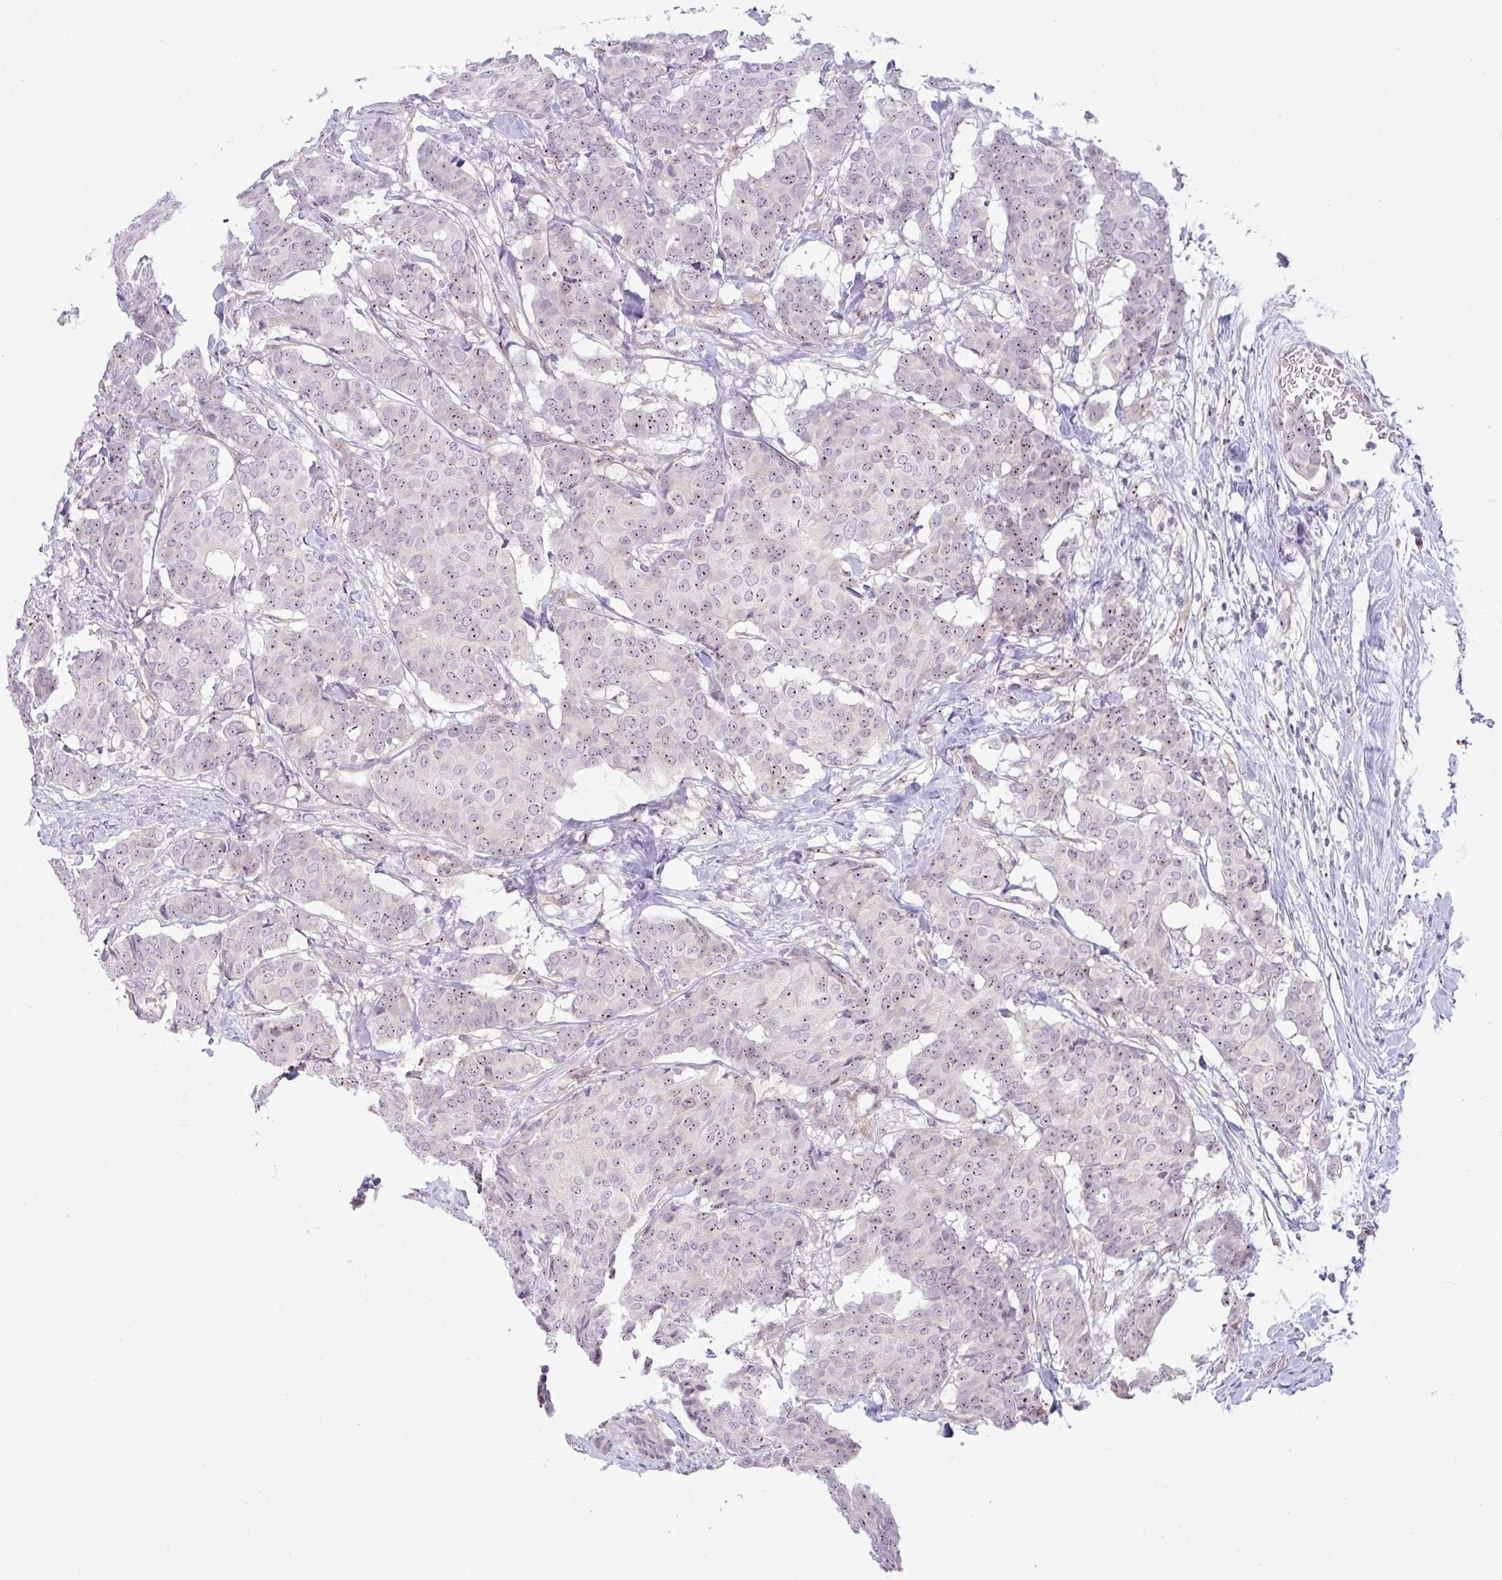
{"staining": {"intensity": "weak", "quantity": ">75%", "location": "nuclear"}, "tissue": "breast cancer", "cell_type": "Tumor cells", "image_type": "cancer", "snomed": [{"axis": "morphology", "description": "Duct carcinoma"}, {"axis": "topography", "description": "Breast"}], "caption": "Breast infiltrating ductal carcinoma was stained to show a protein in brown. There is low levels of weak nuclear staining in approximately >75% of tumor cells. The staining was performed using DAB to visualize the protein expression in brown, while the nuclei were stained in blue with hematoxylin (Magnification: 20x).", "gene": "MXRA8", "patient": {"sex": "female", "age": 75}}